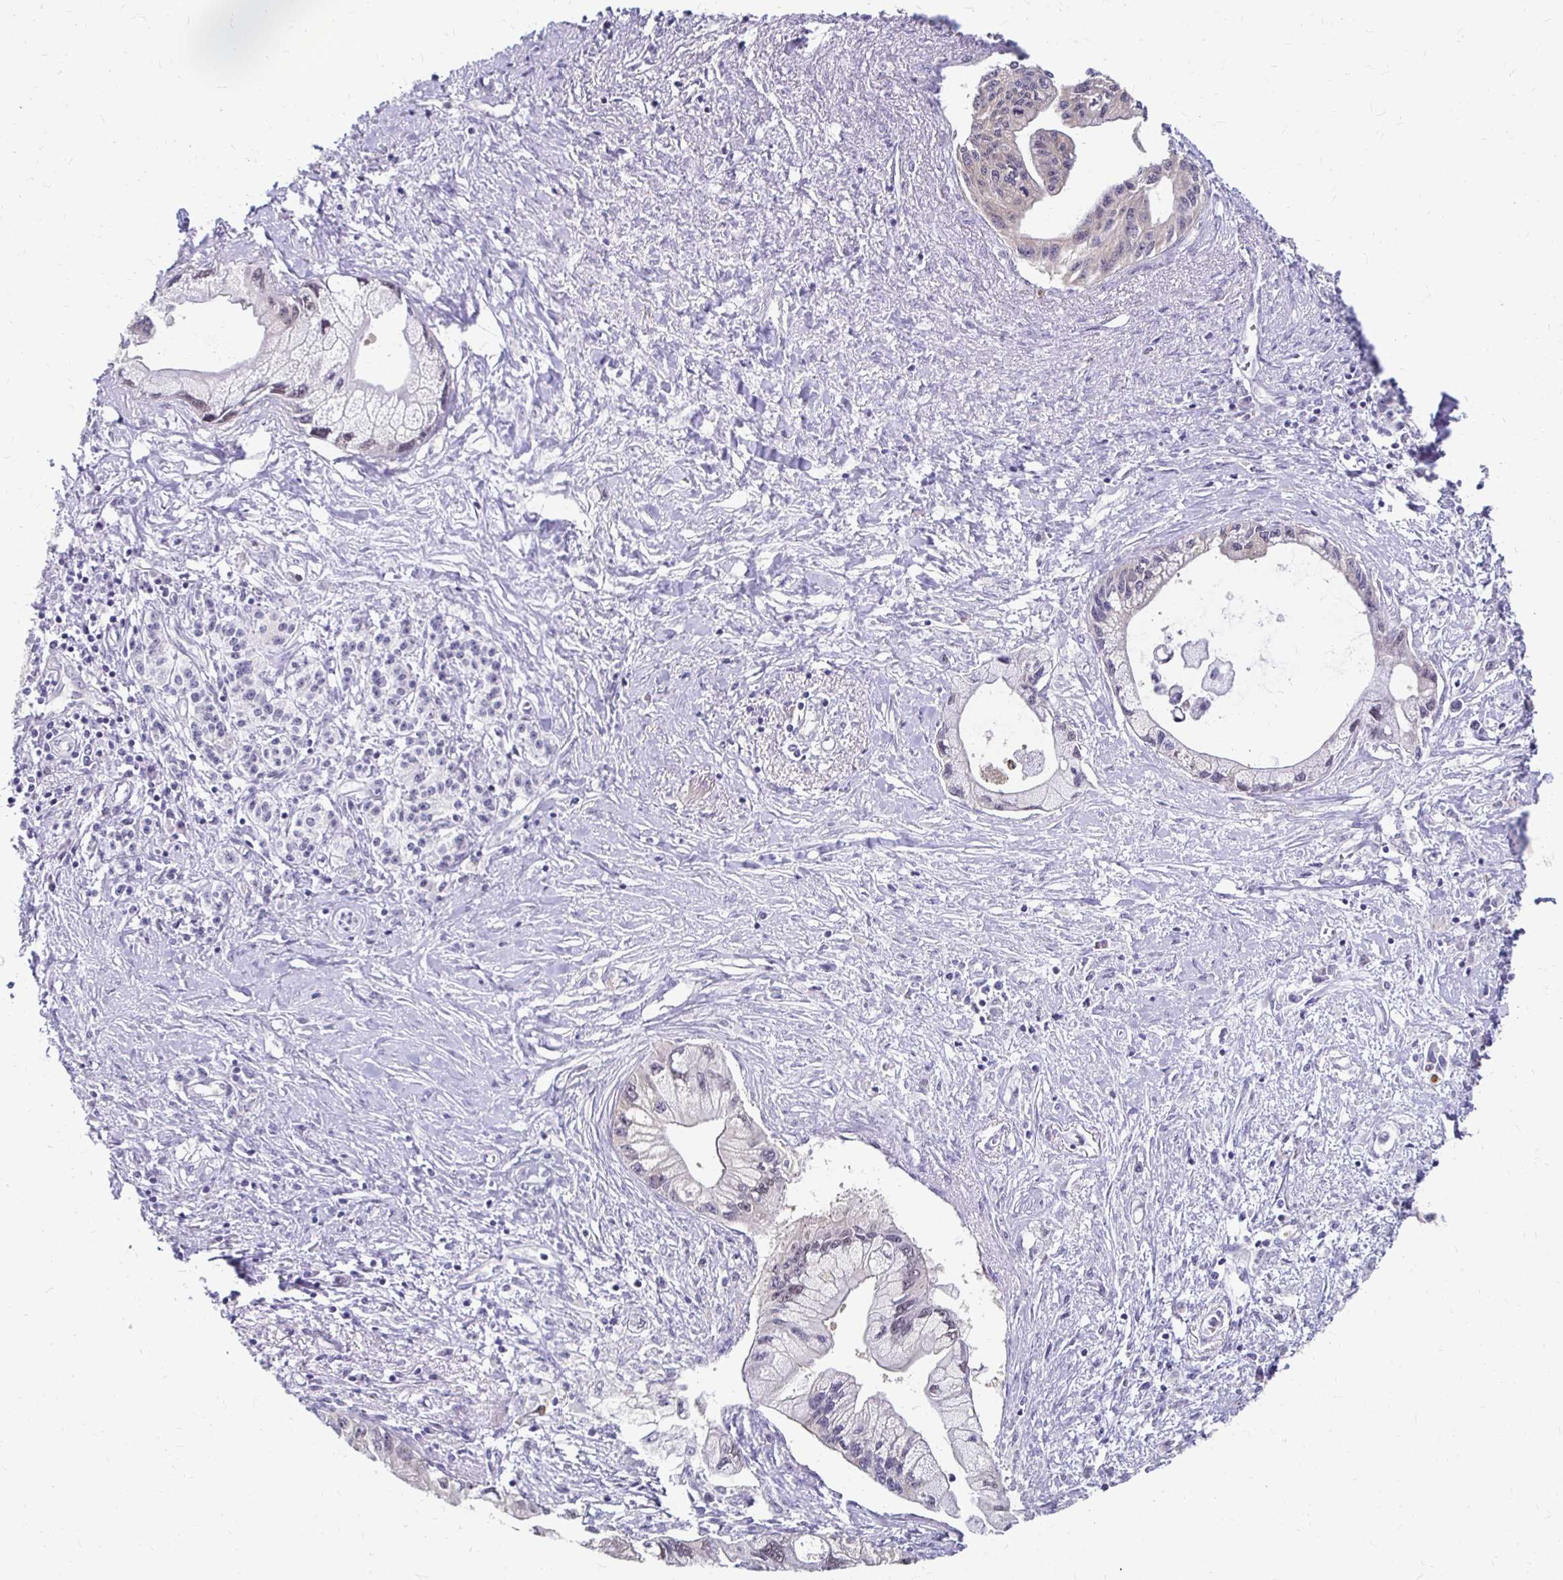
{"staining": {"intensity": "negative", "quantity": "none", "location": "none"}, "tissue": "pancreatic cancer", "cell_type": "Tumor cells", "image_type": "cancer", "snomed": [{"axis": "morphology", "description": "Adenocarcinoma, NOS"}, {"axis": "topography", "description": "Pancreas"}], "caption": "IHC image of neoplastic tissue: human pancreatic cancer stained with DAB demonstrates no significant protein expression in tumor cells.", "gene": "PADI2", "patient": {"sex": "male", "age": 61}}